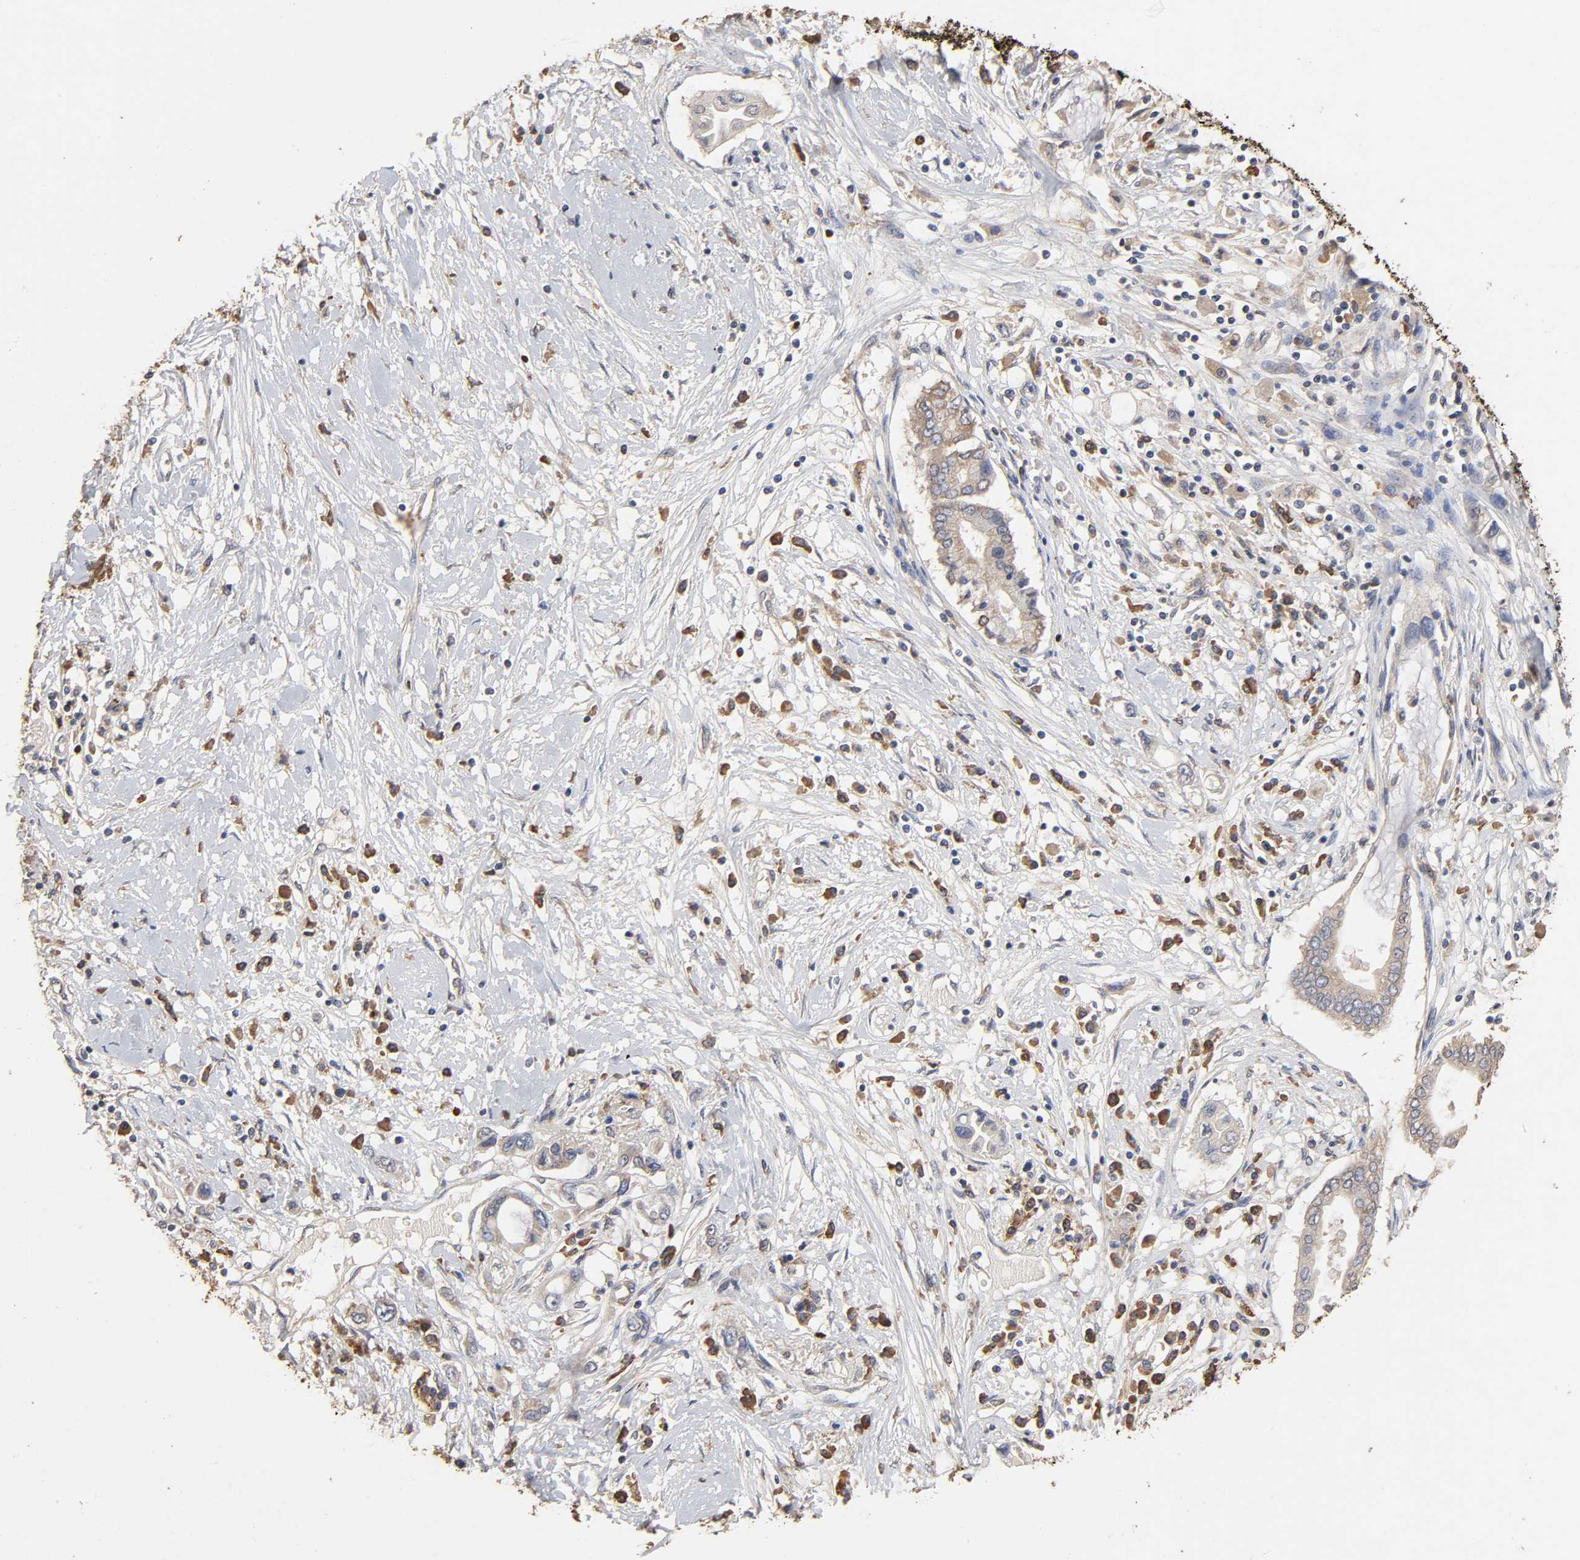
{"staining": {"intensity": "weak", "quantity": "25%-75%", "location": "cytoplasmic/membranous"}, "tissue": "pancreatic cancer", "cell_type": "Tumor cells", "image_type": "cancer", "snomed": [{"axis": "morphology", "description": "Adenocarcinoma, NOS"}, {"axis": "topography", "description": "Pancreas"}], "caption": "High-magnification brightfield microscopy of adenocarcinoma (pancreatic) stained with DAB (brown) and counterstained with hematoxylin (blue). tumor cells exhibit weak cytoplasmic/membranous expression is identified in approximately25%-75% of cells. (Stains: DAB (3,3'-diaminobenzidine) in brown, nuclei in blue, Microscopy: brightfield microscopy at high magnification).", "gene": "EIF4G2", "patient": {"sex": "female", "age": 57}}